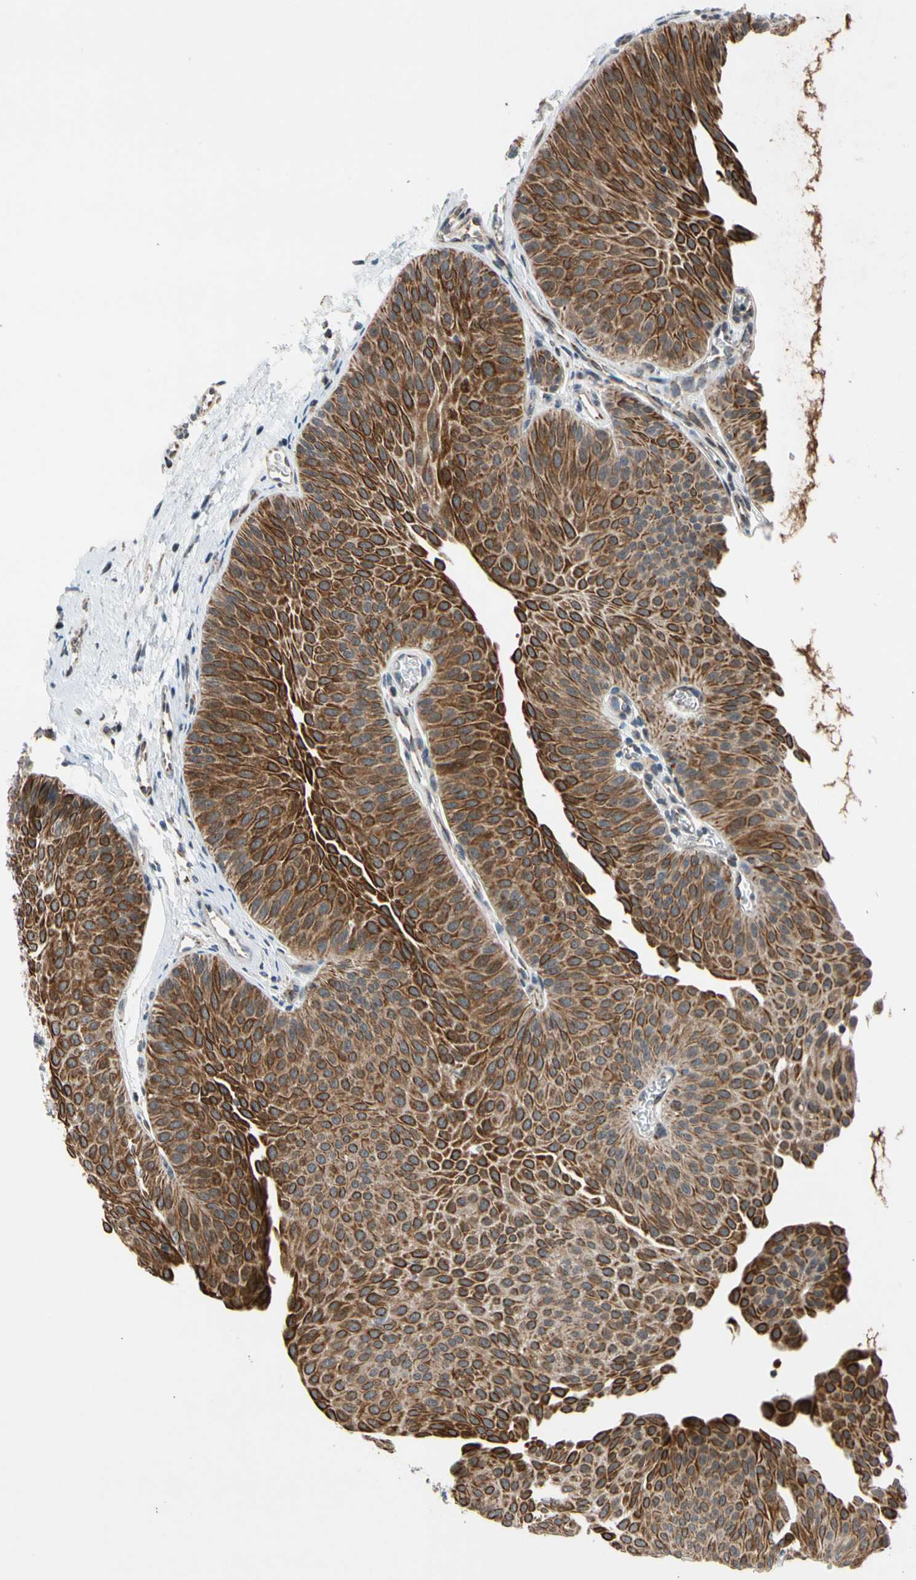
{"staining": {"intensity": "strong", "quantity": ">75%", "location": "cytoplasmic/membranous"}, "tissue": "urothelial cancer", "cell_type": "Tumor cells", "image_type": "cancer", "snomed": [{"axis": "morphology", "description": "Urothelial carcinoma, Low grade"}, {"axis": "topography", "description": "Urinary bladder"}], "caption": "The photomicrograph displays immunohistochemical staining of urothelial carcinoma (low-grade). There is strong cytoplasmic/membranous expression is present in about >75% of tumor cells.", "gene": "KHDC4", "patient": {"sex": "female", "age": 60}}